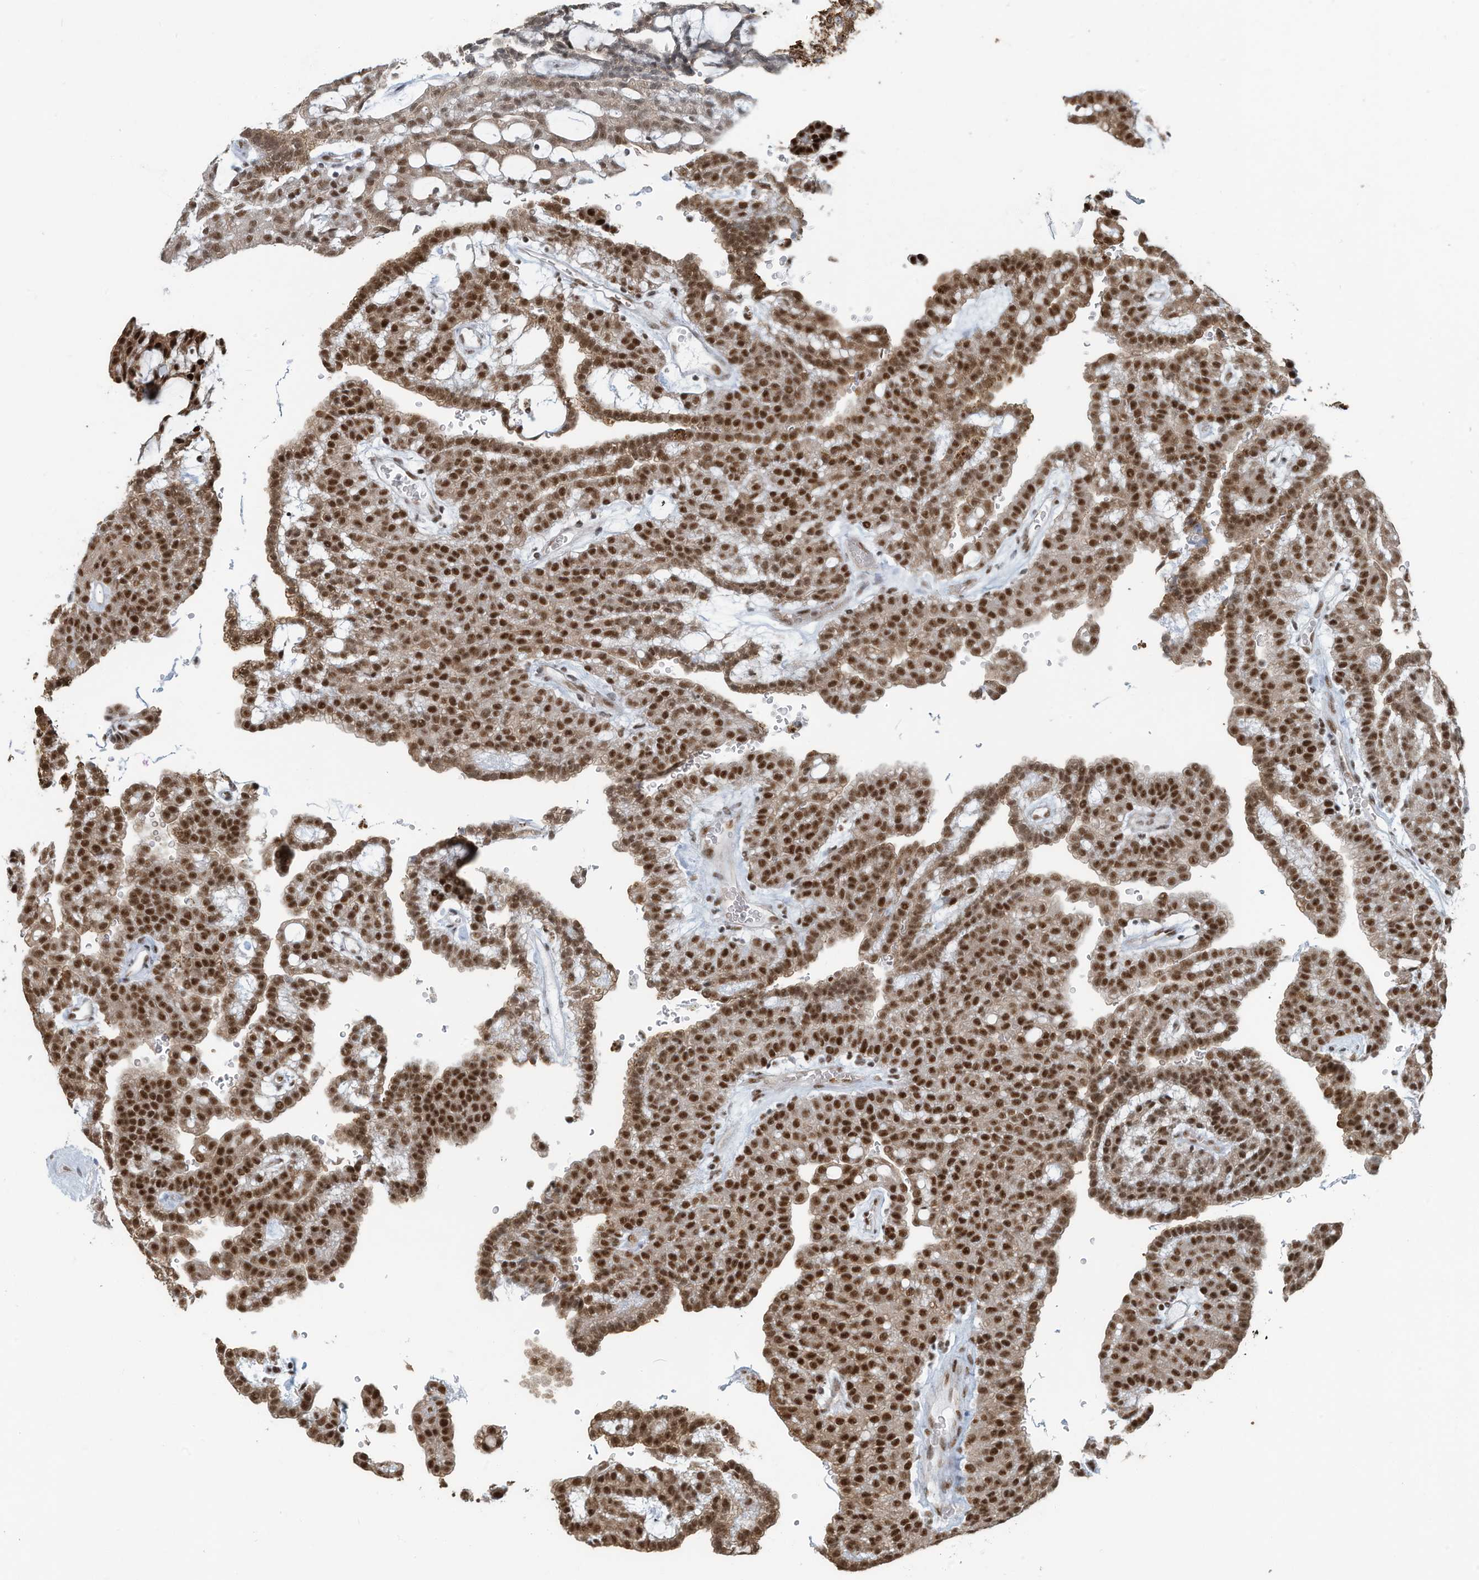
{"staining": {"intensity": "strong", "quantity": ">75%", "location": "cytoplasmic/membranous,nuclear"}, "tissue": "renal cancer", "cell_type": "Tumor cells", "image_type": "cancer", "snomed": [{"axis": "morphology", "description": "Adenocarcinoma, NOS"}, {"axis": "topography", "description": "Kidney"}], "caption": "About >75% of tumor cells in renal cancer display strong cytoplasmic/membranous and nuclear protein expression as visualized by brown immunohistochemical staining.", "gene": "SARNP", "patient": {"sex": "male", "age": 63}}